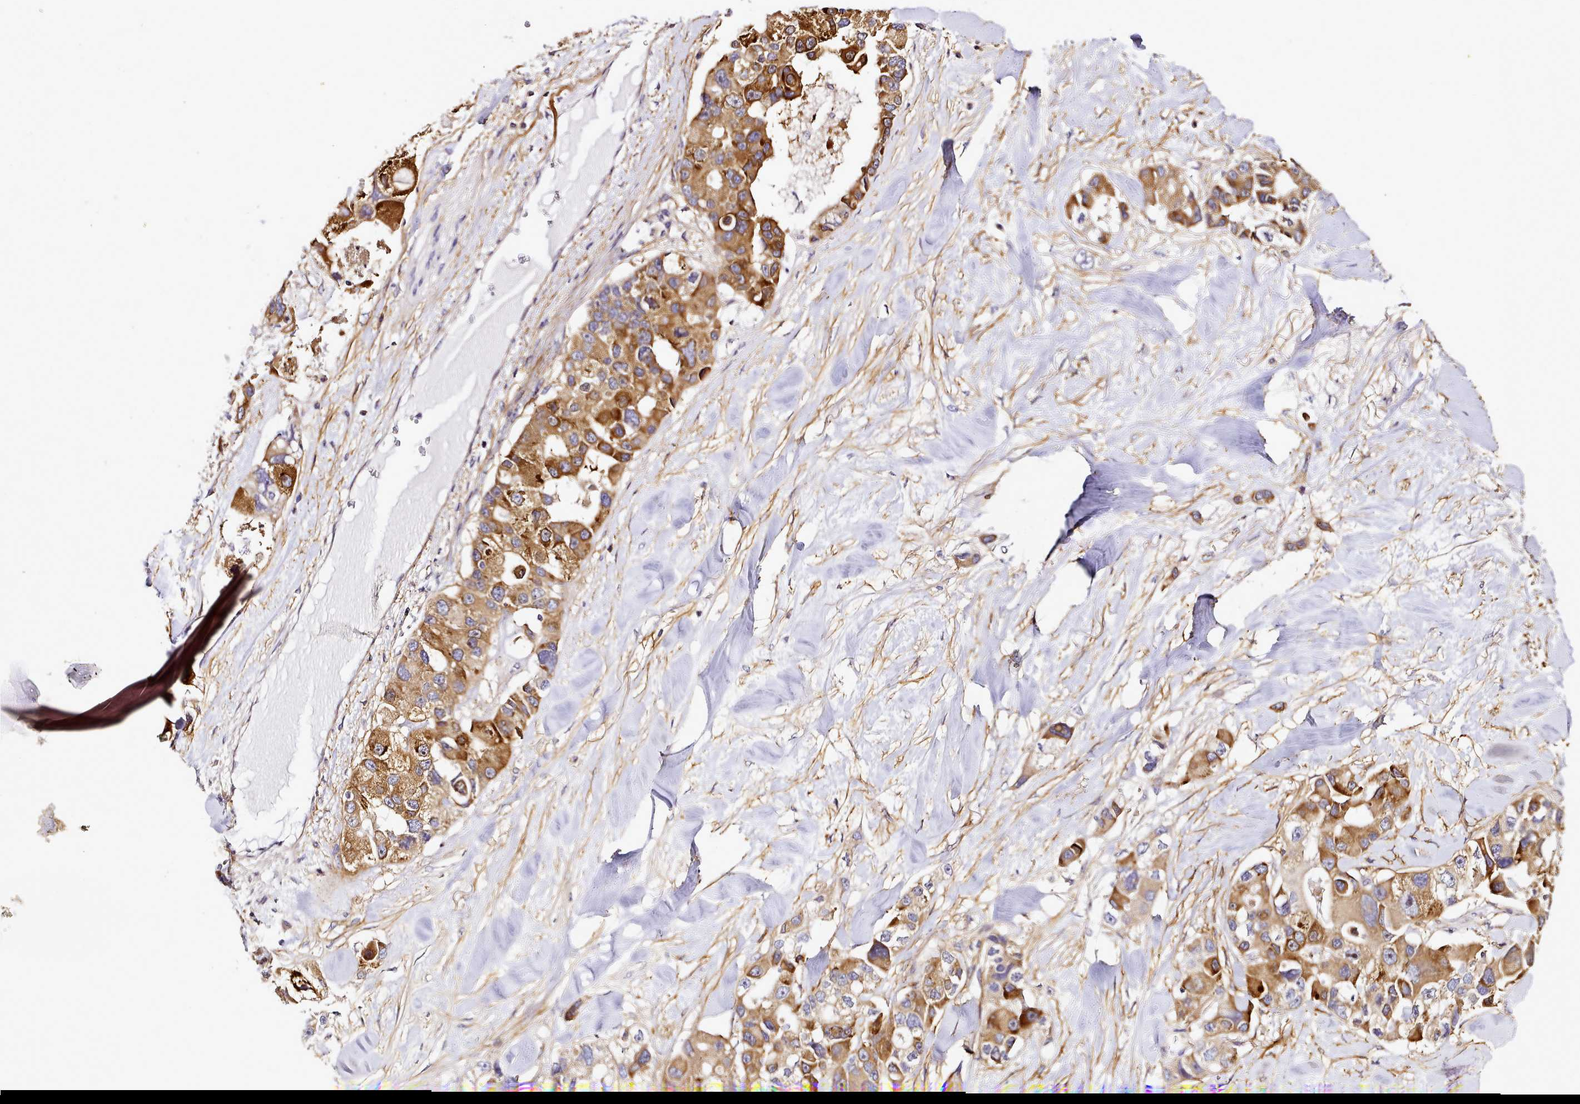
{"staining": {"intensity": "strong", "quantity": ">75%", "location": "cytoplasmic/membranous"}, "tissue": "lung cancer", "cell_type": "Tumor cells", "image_type": "cancer", "snomed": [{"axis": "morphology", "description": "Adenocarcinoma, NOS"}, {"axis": "topography", "description": "Lung"}], "caption": "This photomicrograph demonstrates IHC staining of lung cancer (adenocarcinoma), with high strong cytoplasmic/membranous positivity in about >75% of tumor cells.", "gene": "NBPF1", "patient": {"sex": "female", "age": 54}}